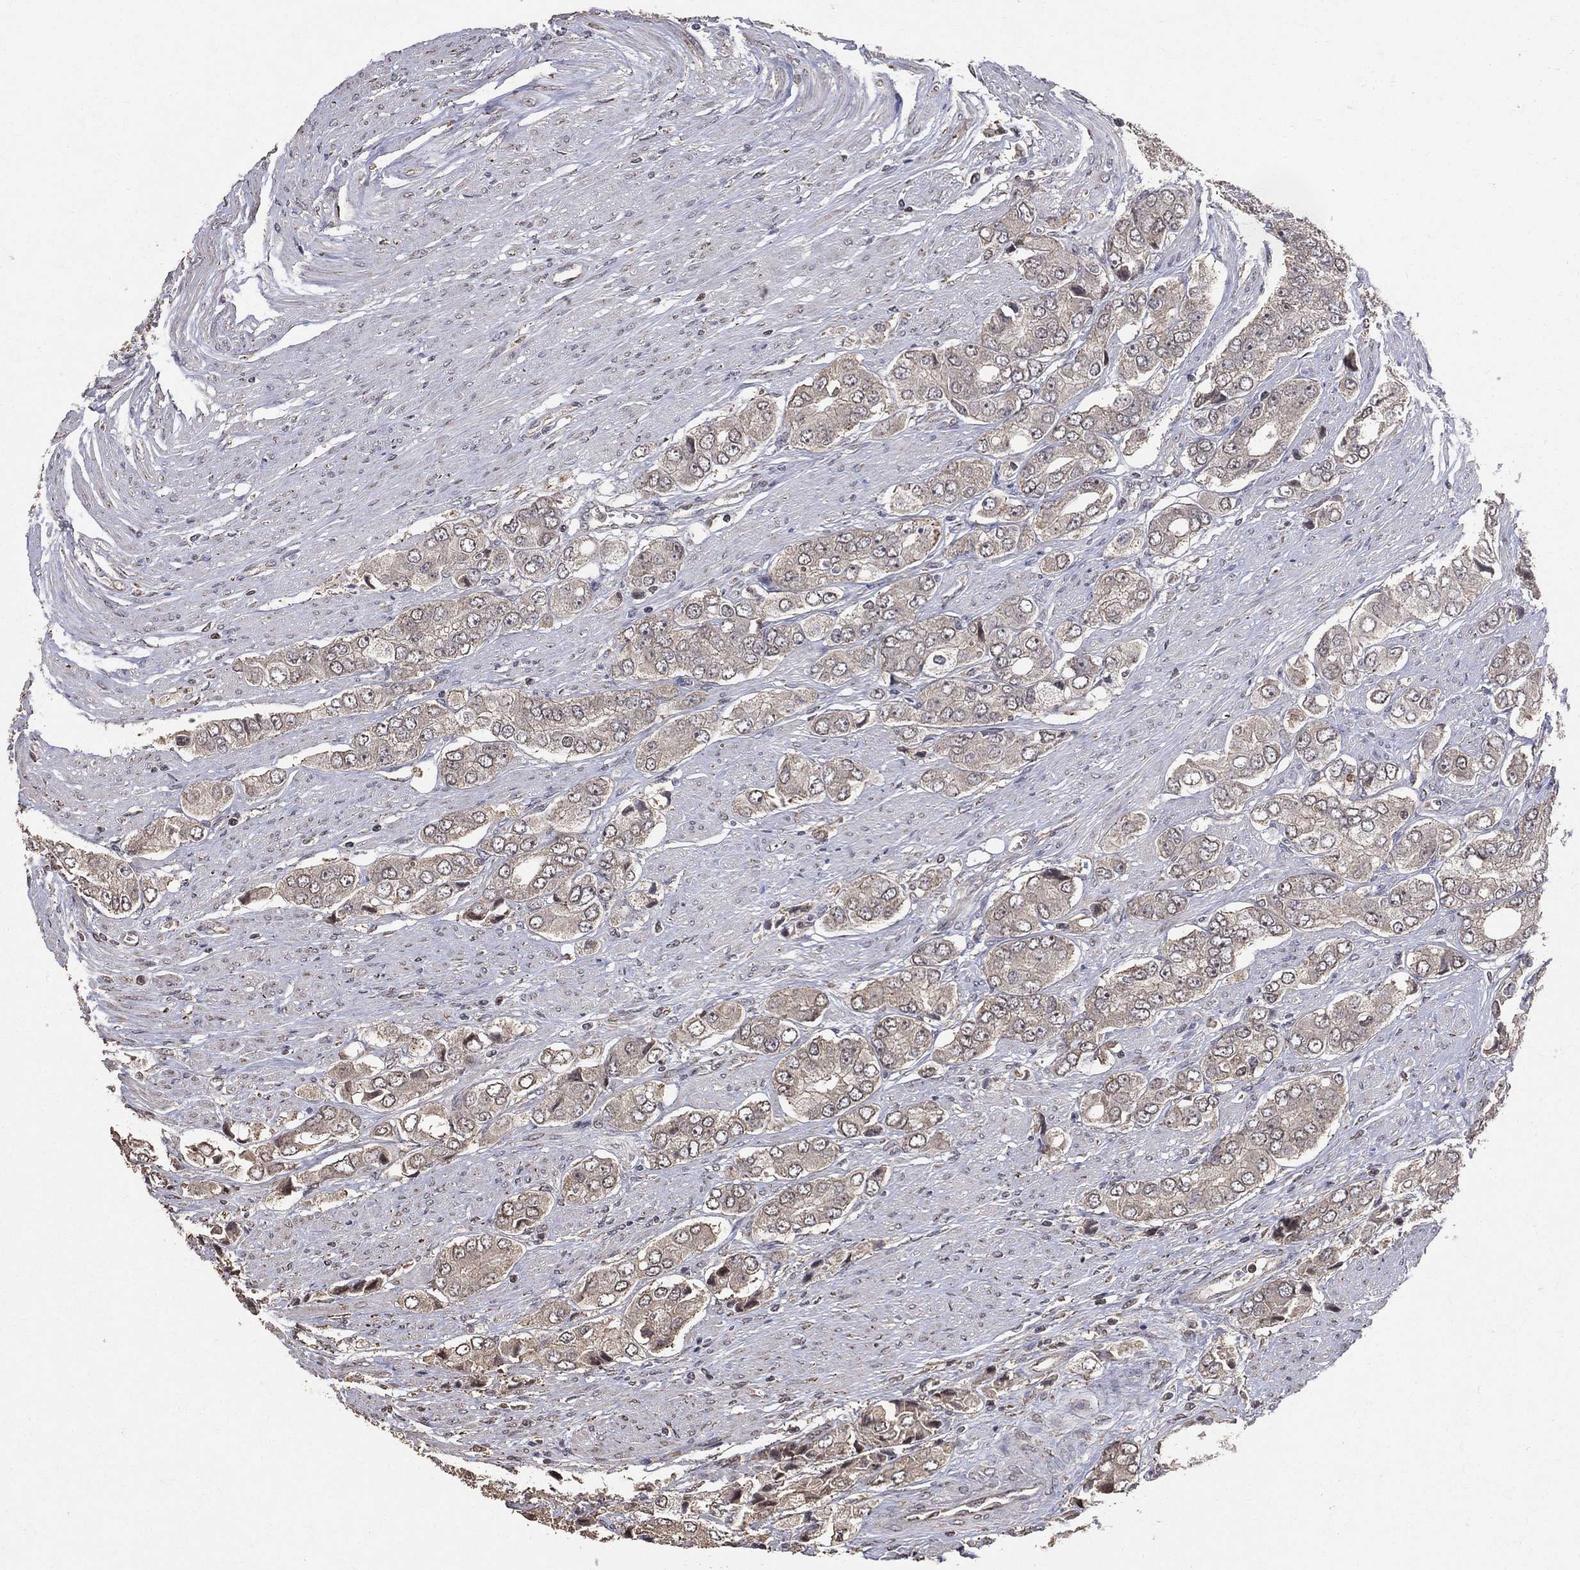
{"staining": {"intensity": "negative", "quantity": "none", "location": "none"}, "tissue": "prostate cancer", "cell_type": "Tumor cells", "image_type": "cancer", "snomed": [{"axis": "morphology", "description": "Adenocarcinoma, Low grade"}, {"axis": "topography", "description": "Prostate"}], "caption": "Tumor cells are negative for protein expression in human prostate cancer (adenocarcinoma (low-grade)).", "gene": "LY6K", "patient": {"sex": "male", "age": 69}}